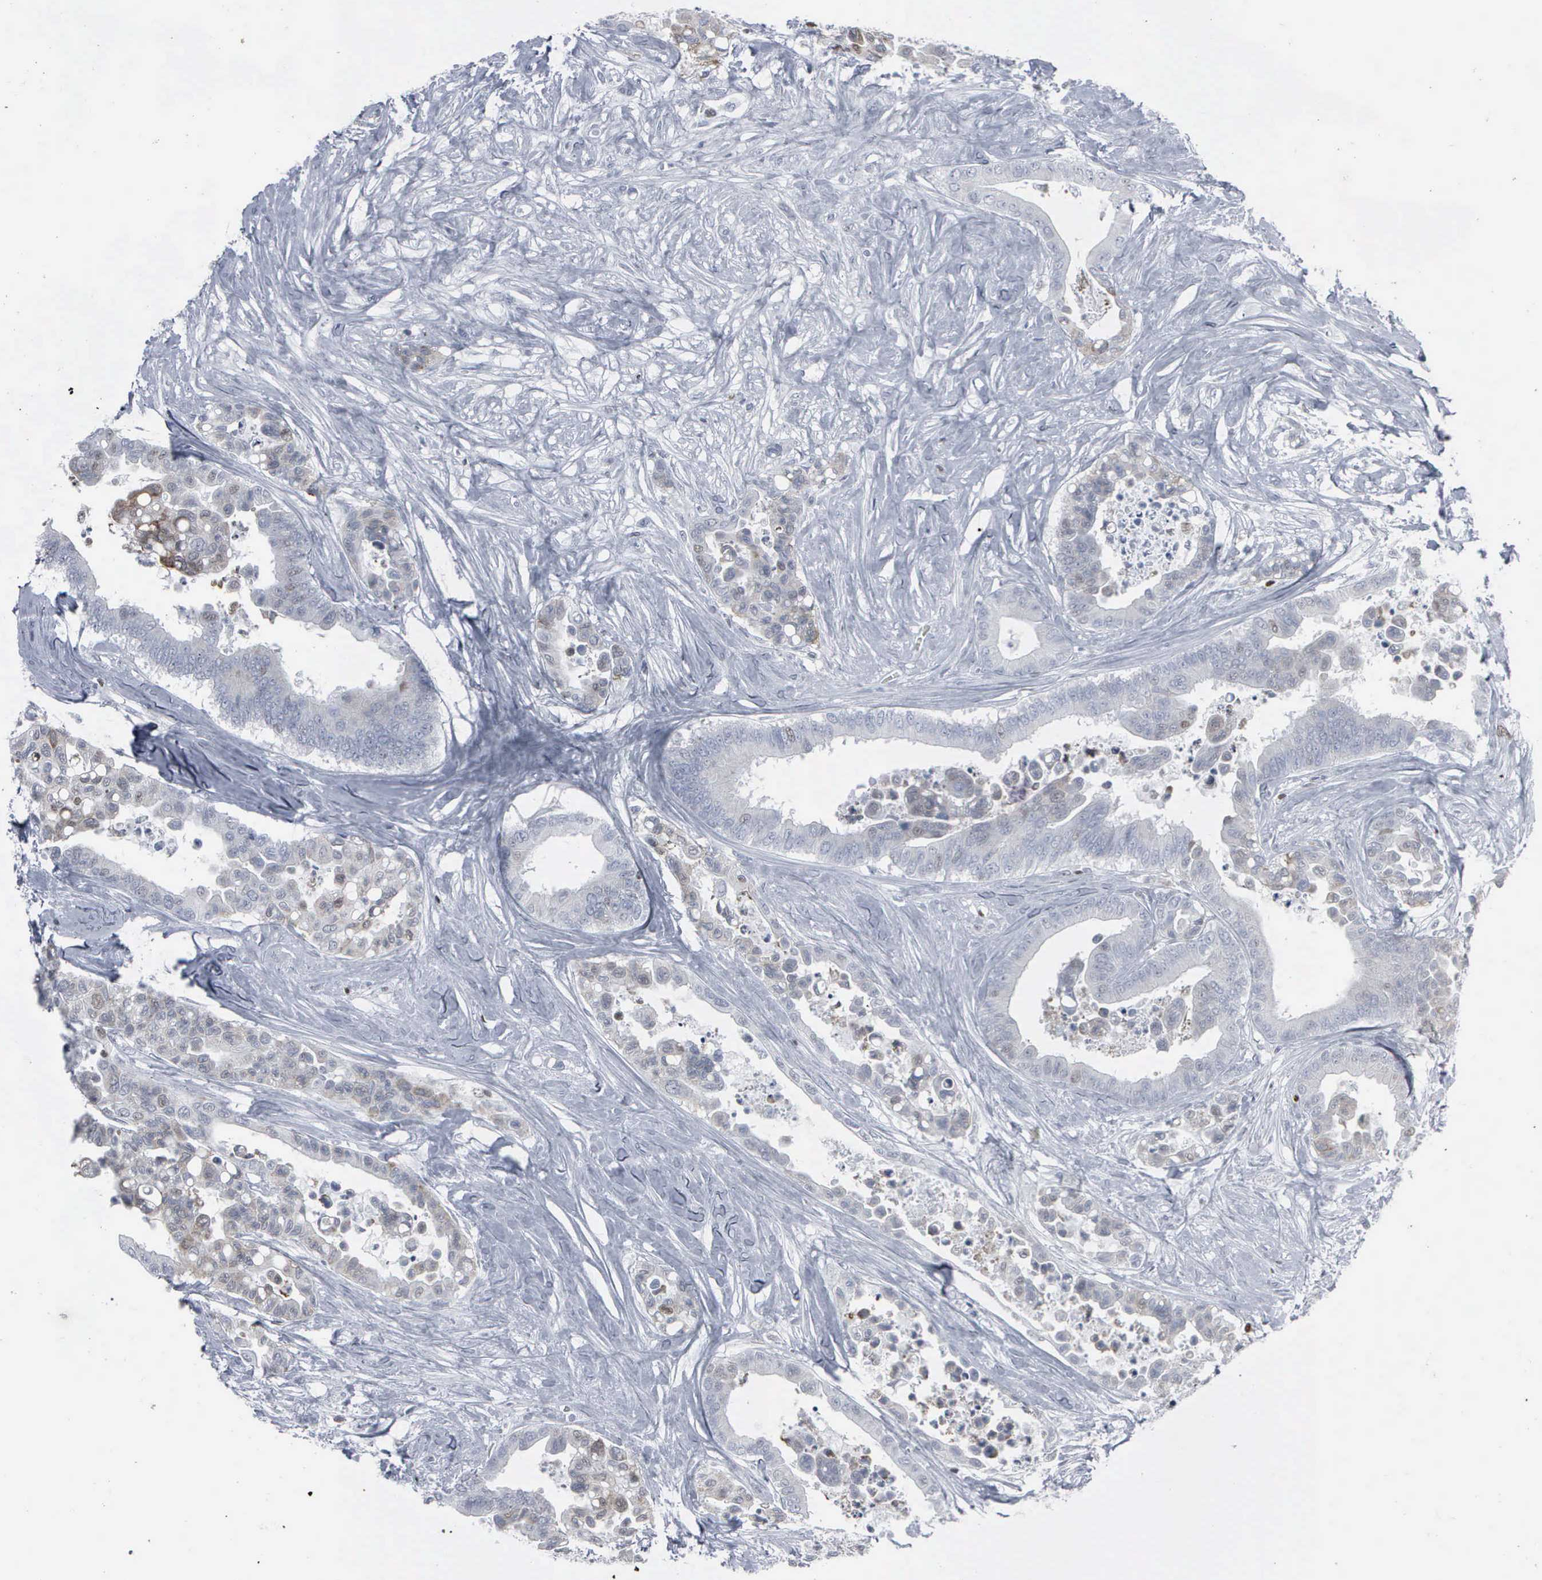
{"staining": {"intensity": "weak", "quantity": "25%-75%", "location": "cytoplasmic/membranous,nuclear"}, "tissue": "colorectal cancer", "cell_type": "Tumor cells", "image_type": "cancer", "snomed": [{"axis": "morphology", "description": "Adenocarcinoma, NOS"}, {"axis": "topography", "description": "Colon"}], "caption": "About 25%-75% of tumor cells in human colorectal adenocarcinoma display weak cytoplasmic/membranous and nuclear protein expression as visualized by brown immunohistochemical staining.", "gene": "CCND3", "patient": {"sex": "male", "age": 82}}